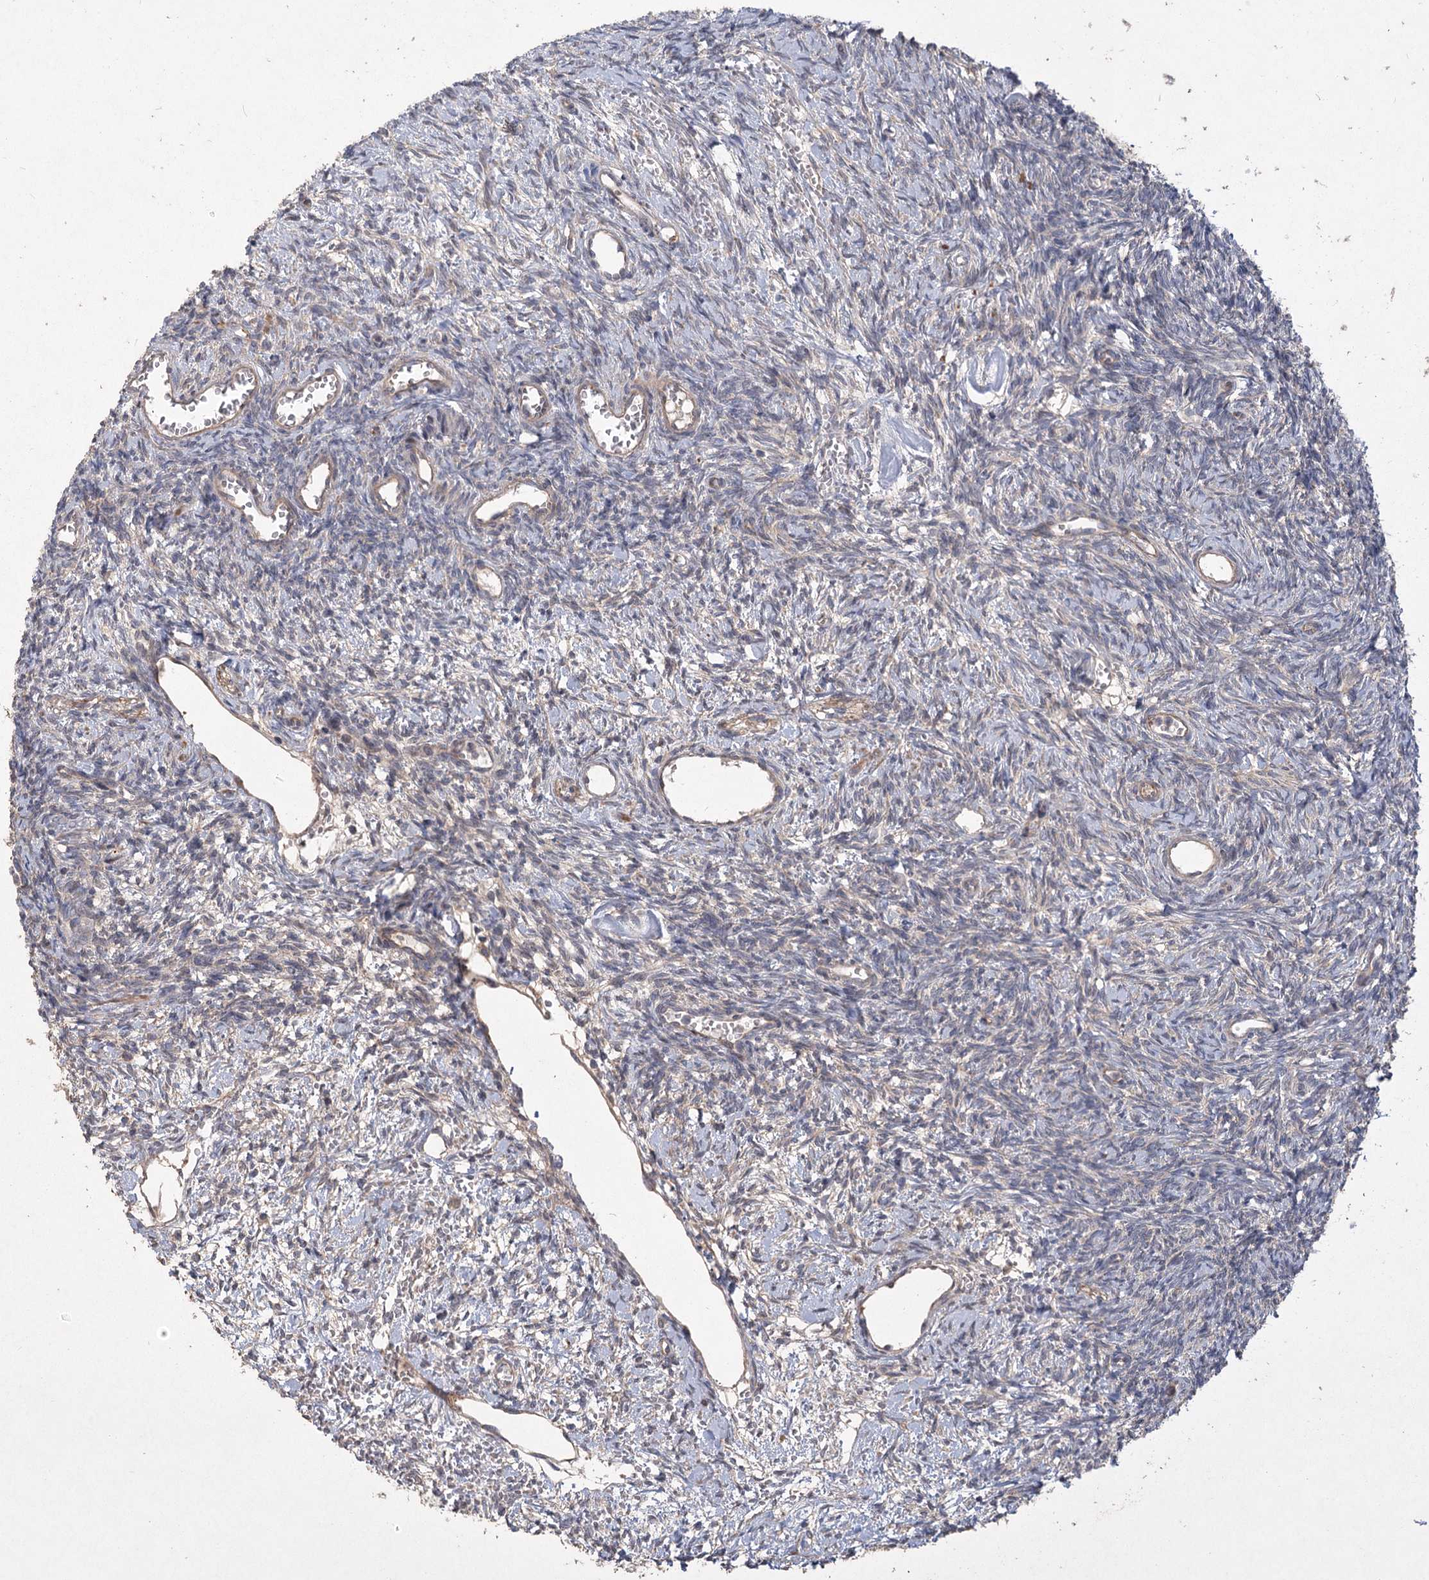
{"staining": {"intensity": "negative", "quantity": "none", "location": "none"}, "tissue": "ovary", "cell_type": "Ovarian stroma cells", "image_type": "normal", "snomed": [{"axis": "morphology", "description": "Normal tissue, NOS"}, {"axis": "topography", "description": "Ovary"}], "caption": "This histopathology image is of benign ovary stained with IHC to label a protein in brown with the nuclei are counter-stained blue. There is no positivity in ovarian stroma cells. (DAB (3,3'-diaminobenzidine) IHC, high magnification).", "gene": "RIN2", "patient": {"sex": "female", "age": 39}}